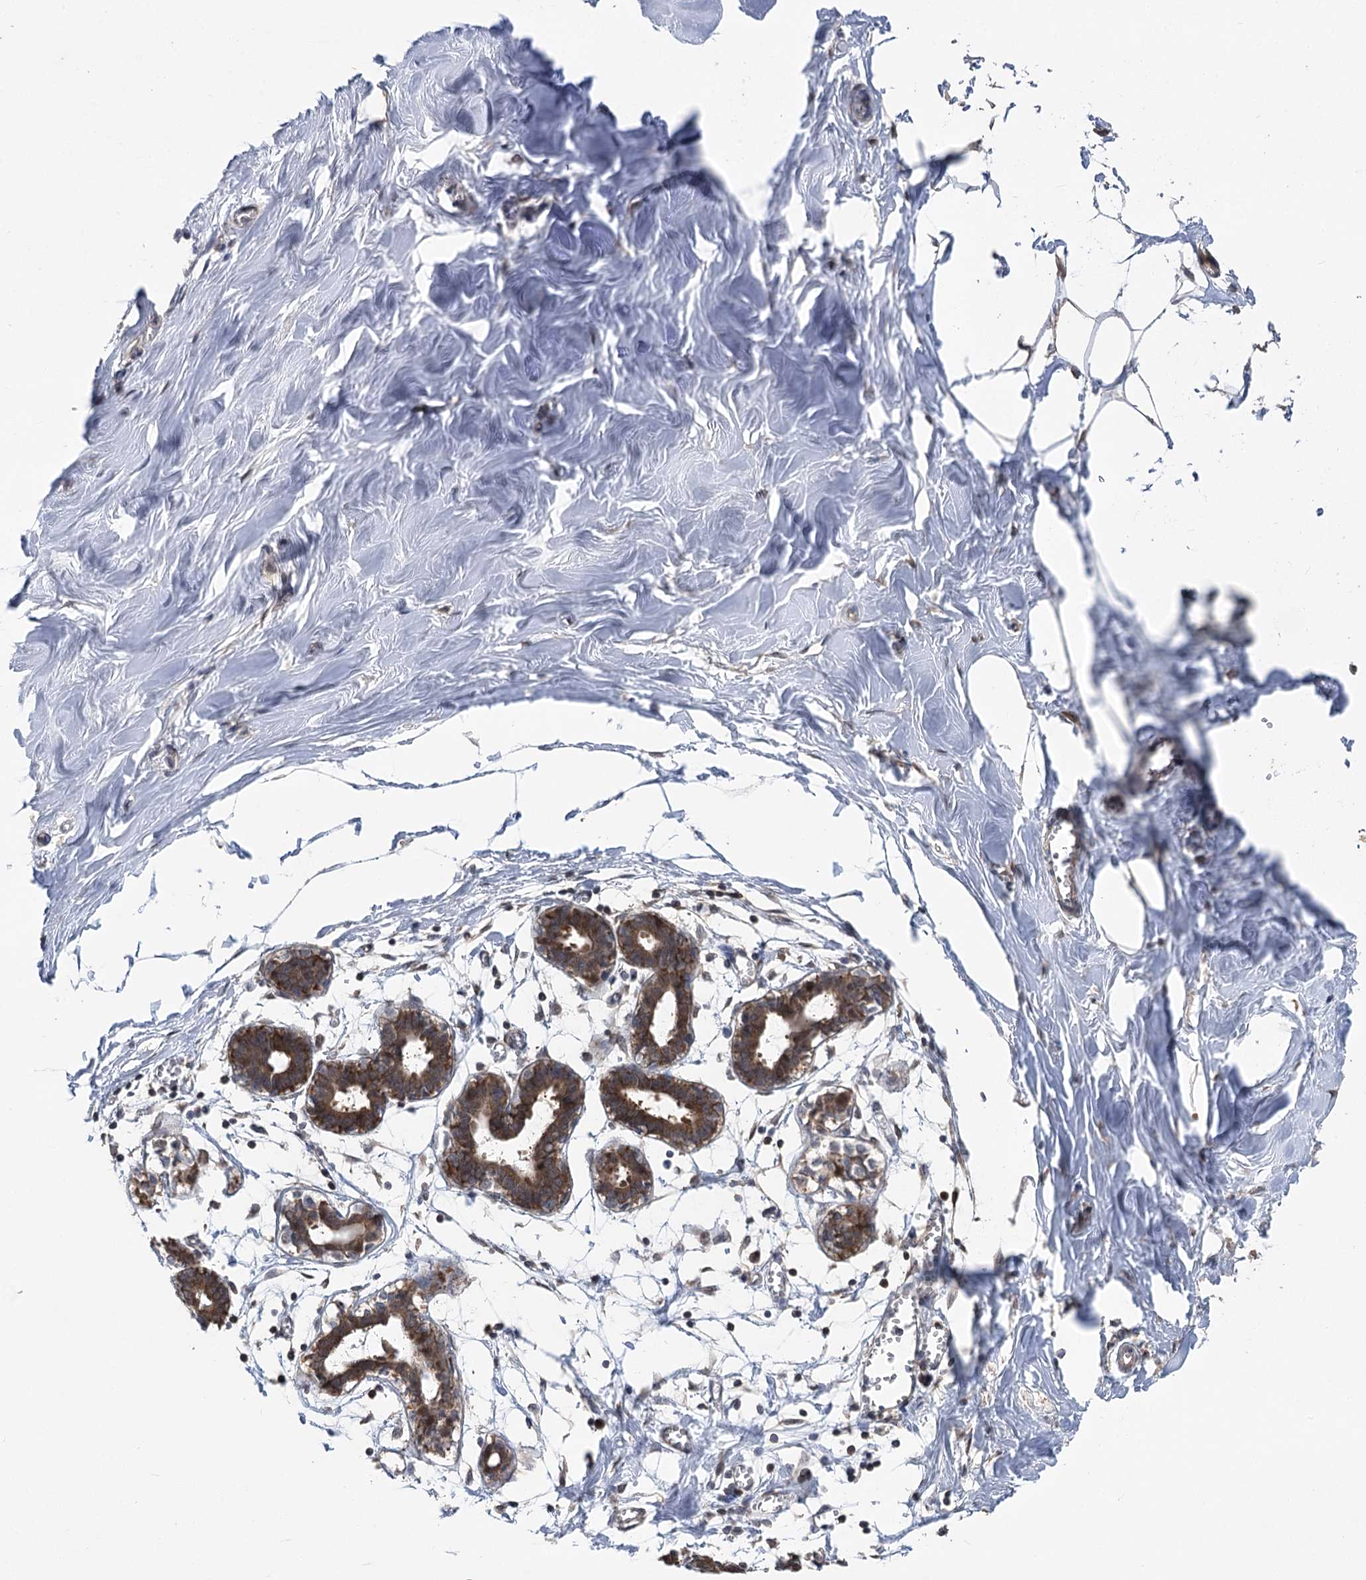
{"staining": {"intensity": "moderate", "quantity": ">75%", "location": "cytoplasmic/membranous"}, "tissue": "breast", "cell_type": "Adipocytes", "image_type": "normal", "snomed": [{"axis": "morphology", "description": "Normal tissue, NOS"}, {"axis": "topography", "description": "Breast"}], "caption": "Approximately >75% of adipocytes in unremarkable human breast show moderate cytoplasmic/membranous protein staining as visualized by brown immunohistochemical staining.", "gene": "STX6", "patient": {"sex": "female", "age": 27}}